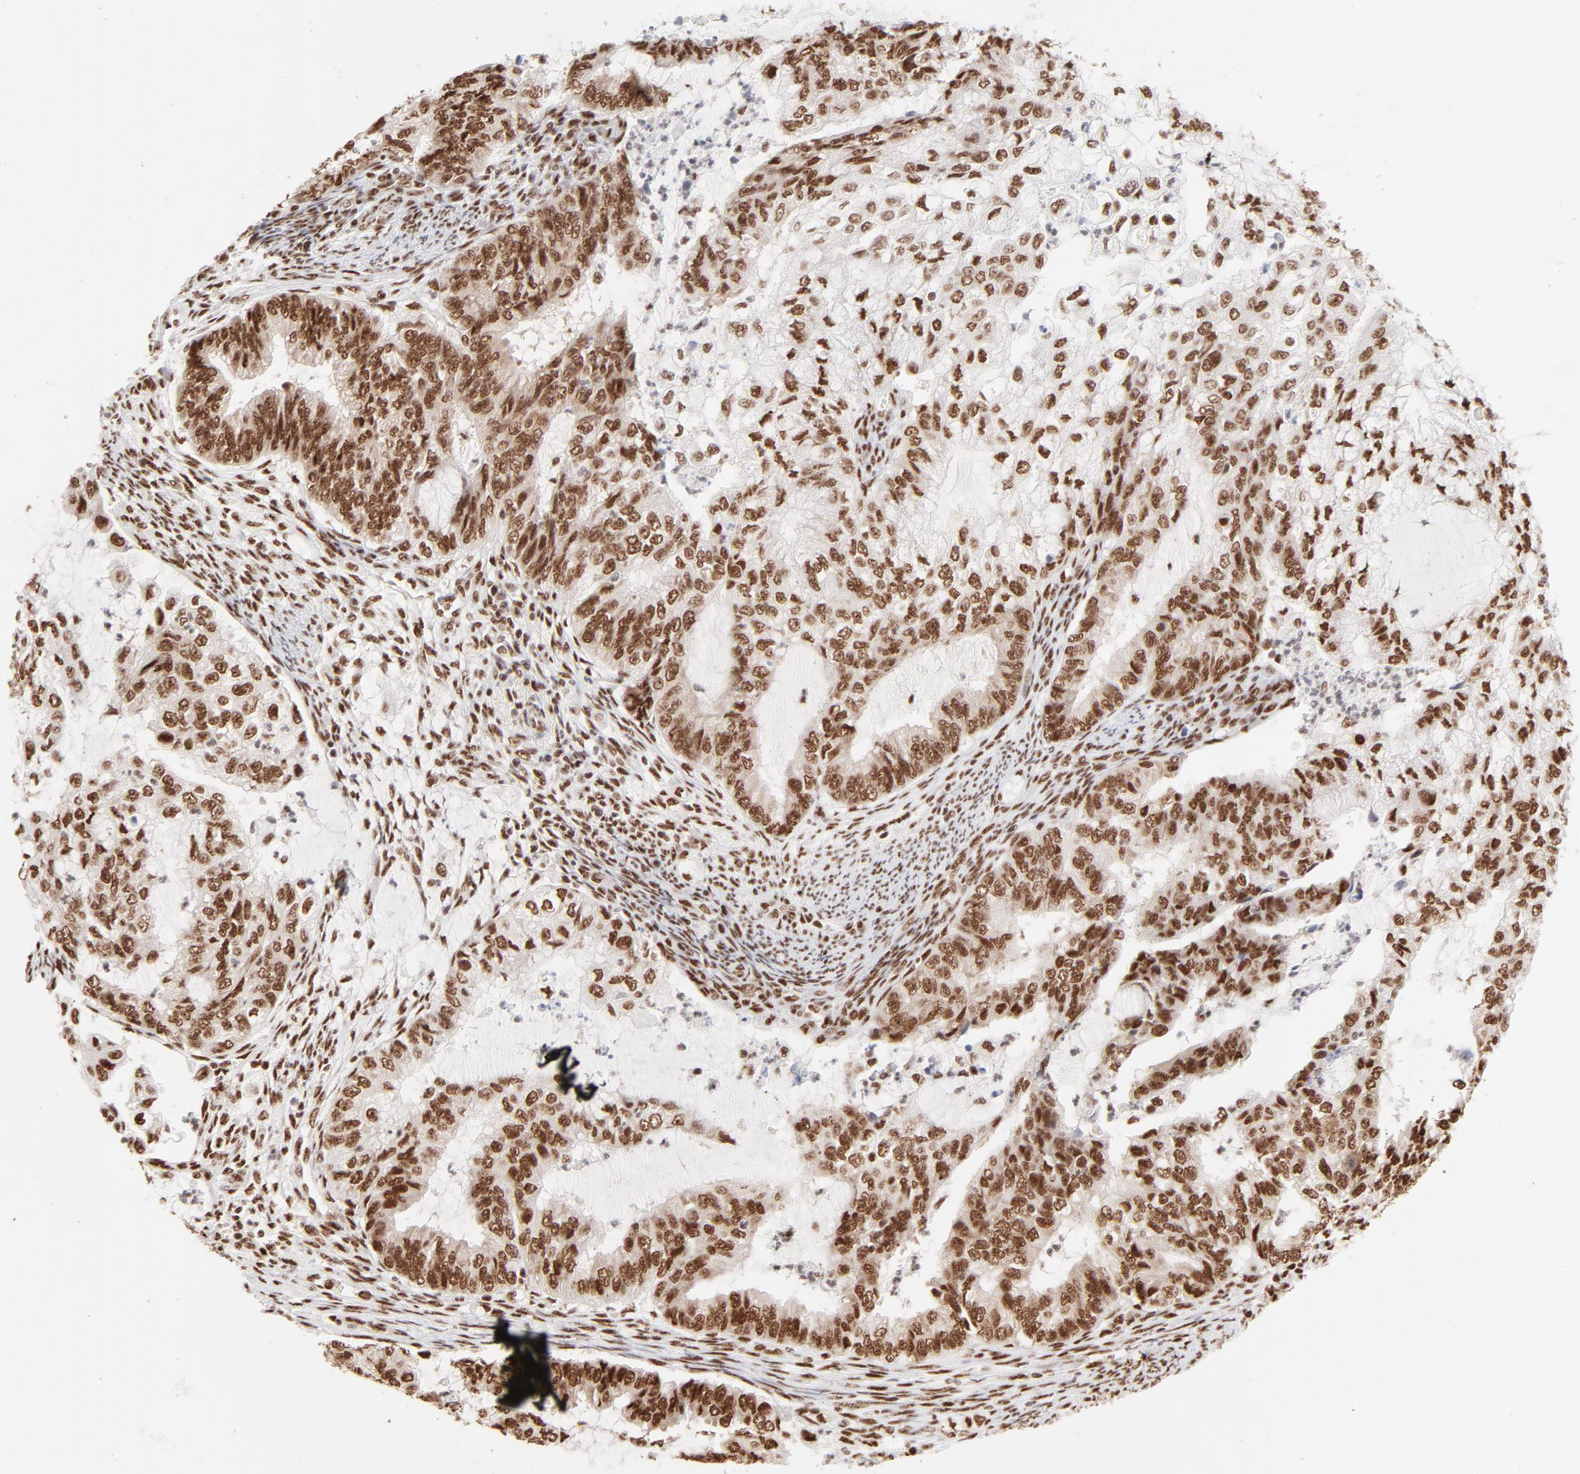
{"staining": {"intensity": "strong", "quantity": ">75%", "location": "nuclear"}, "tissue": "endometrial cancer", "cell_type": "Tumor cells", "image_type": "cancer", "snomed": [{"axis": "morphology", "description": "Adenocarcinoma, NOS"}, {"axis": "topography", "description": "Endometrium"}], "caption": "Endometrial cancer tissue demonstrates strong nuclear positivity in about >75% of tumor cells, visualized by immunohistochemistry.", "gene": "TARDBP", "patient": {"sex": "female", "age": 75}}